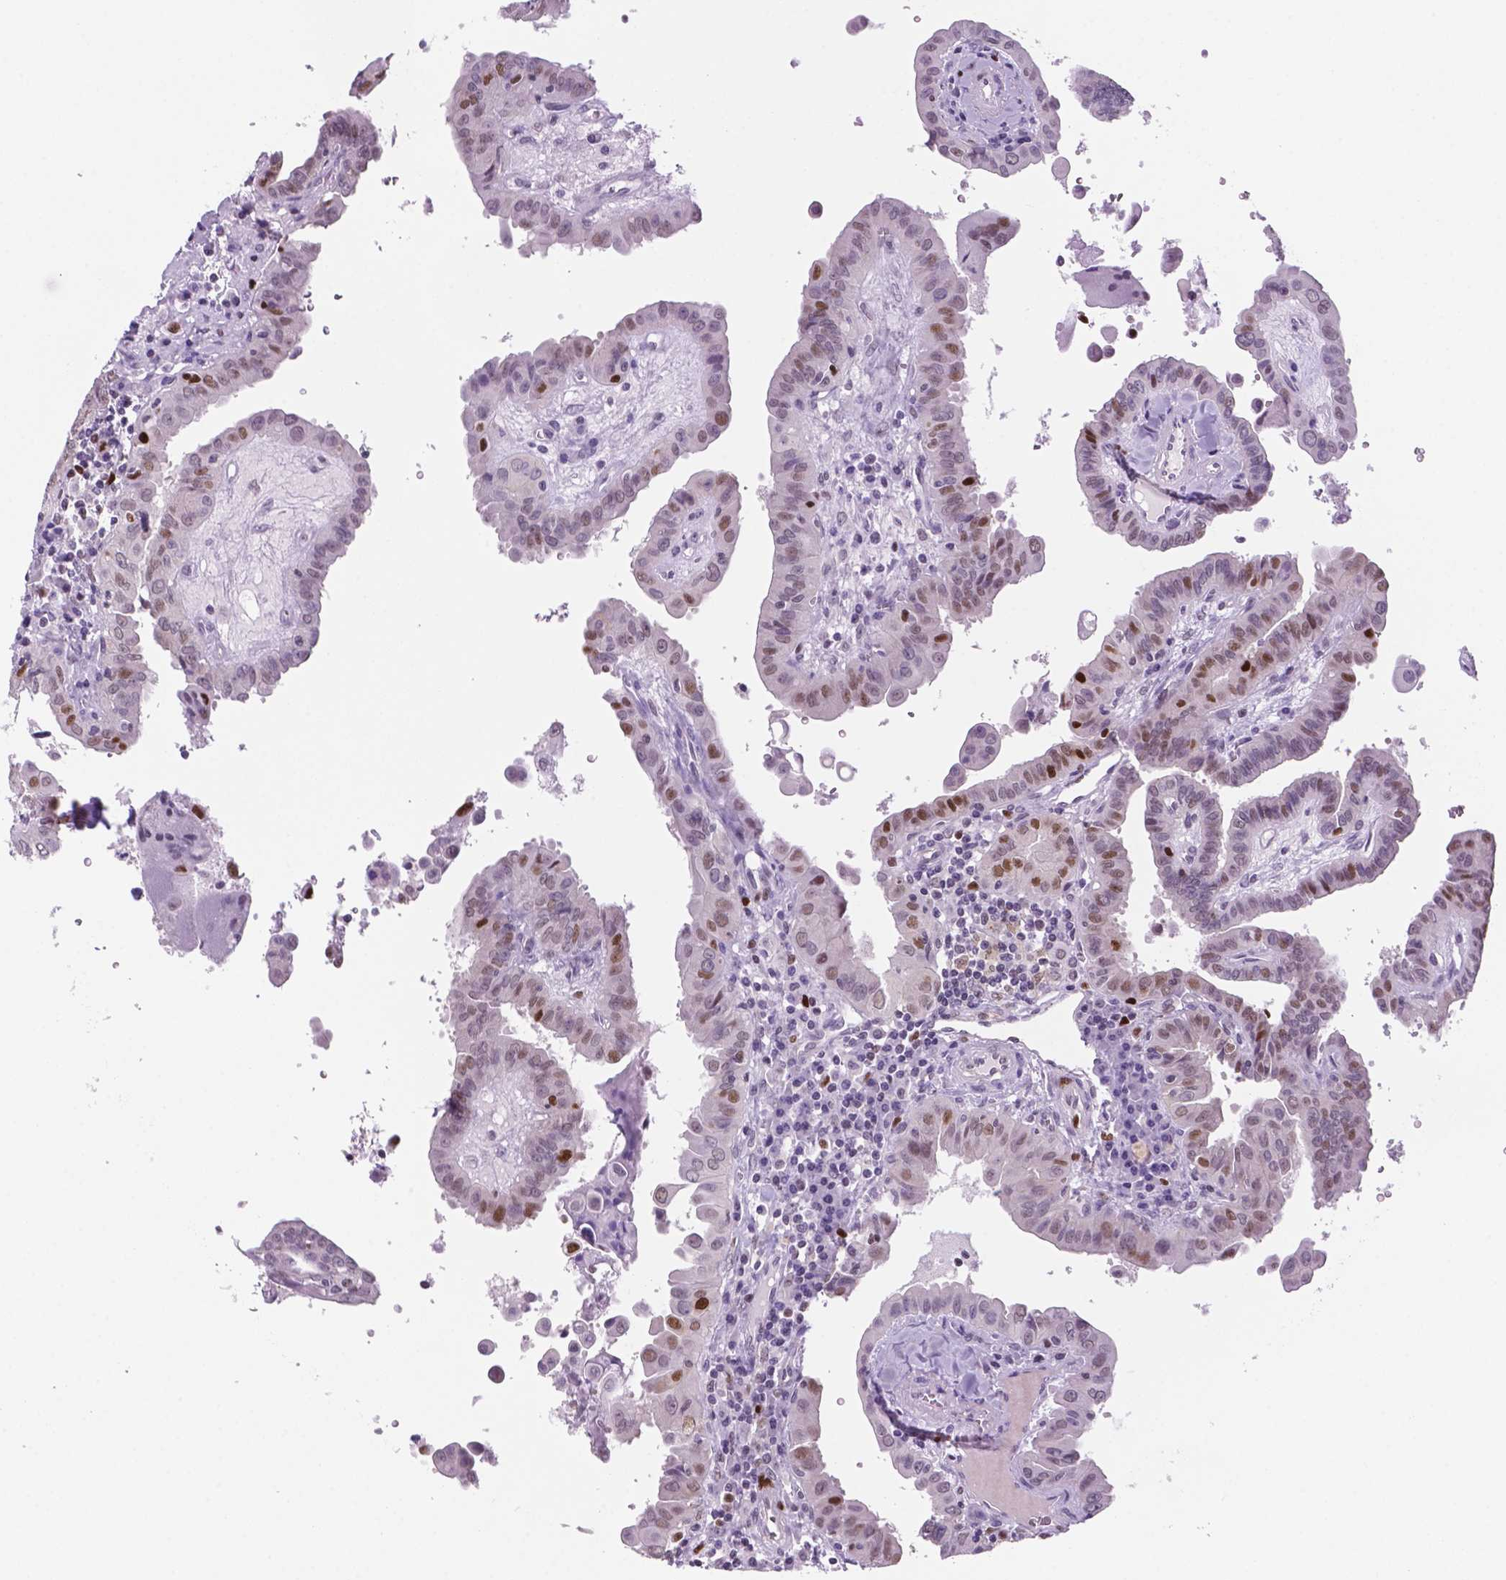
{"staining": {"intensity": "moderate", "quantity": "25%-75%", "location": "nuclear"}, "tissue": "thyroid cancer", "cell_type": "Tumor cells", "image_type": "cancer", "snomed": [{"axis": "morphology", "description": "Papillary adenocarcinoma, NOS"}, {"axis": "topography", "description": "Thyroid gland"}], "caption": "High-power microscopy captured an immunohistochemistry image of thyroid cancer, revealing moderate nuclear positivity in about 25%-75% of tumor cells.", "gene": "NCAPH2", "patient": {"sex": "female", "age": 37}}